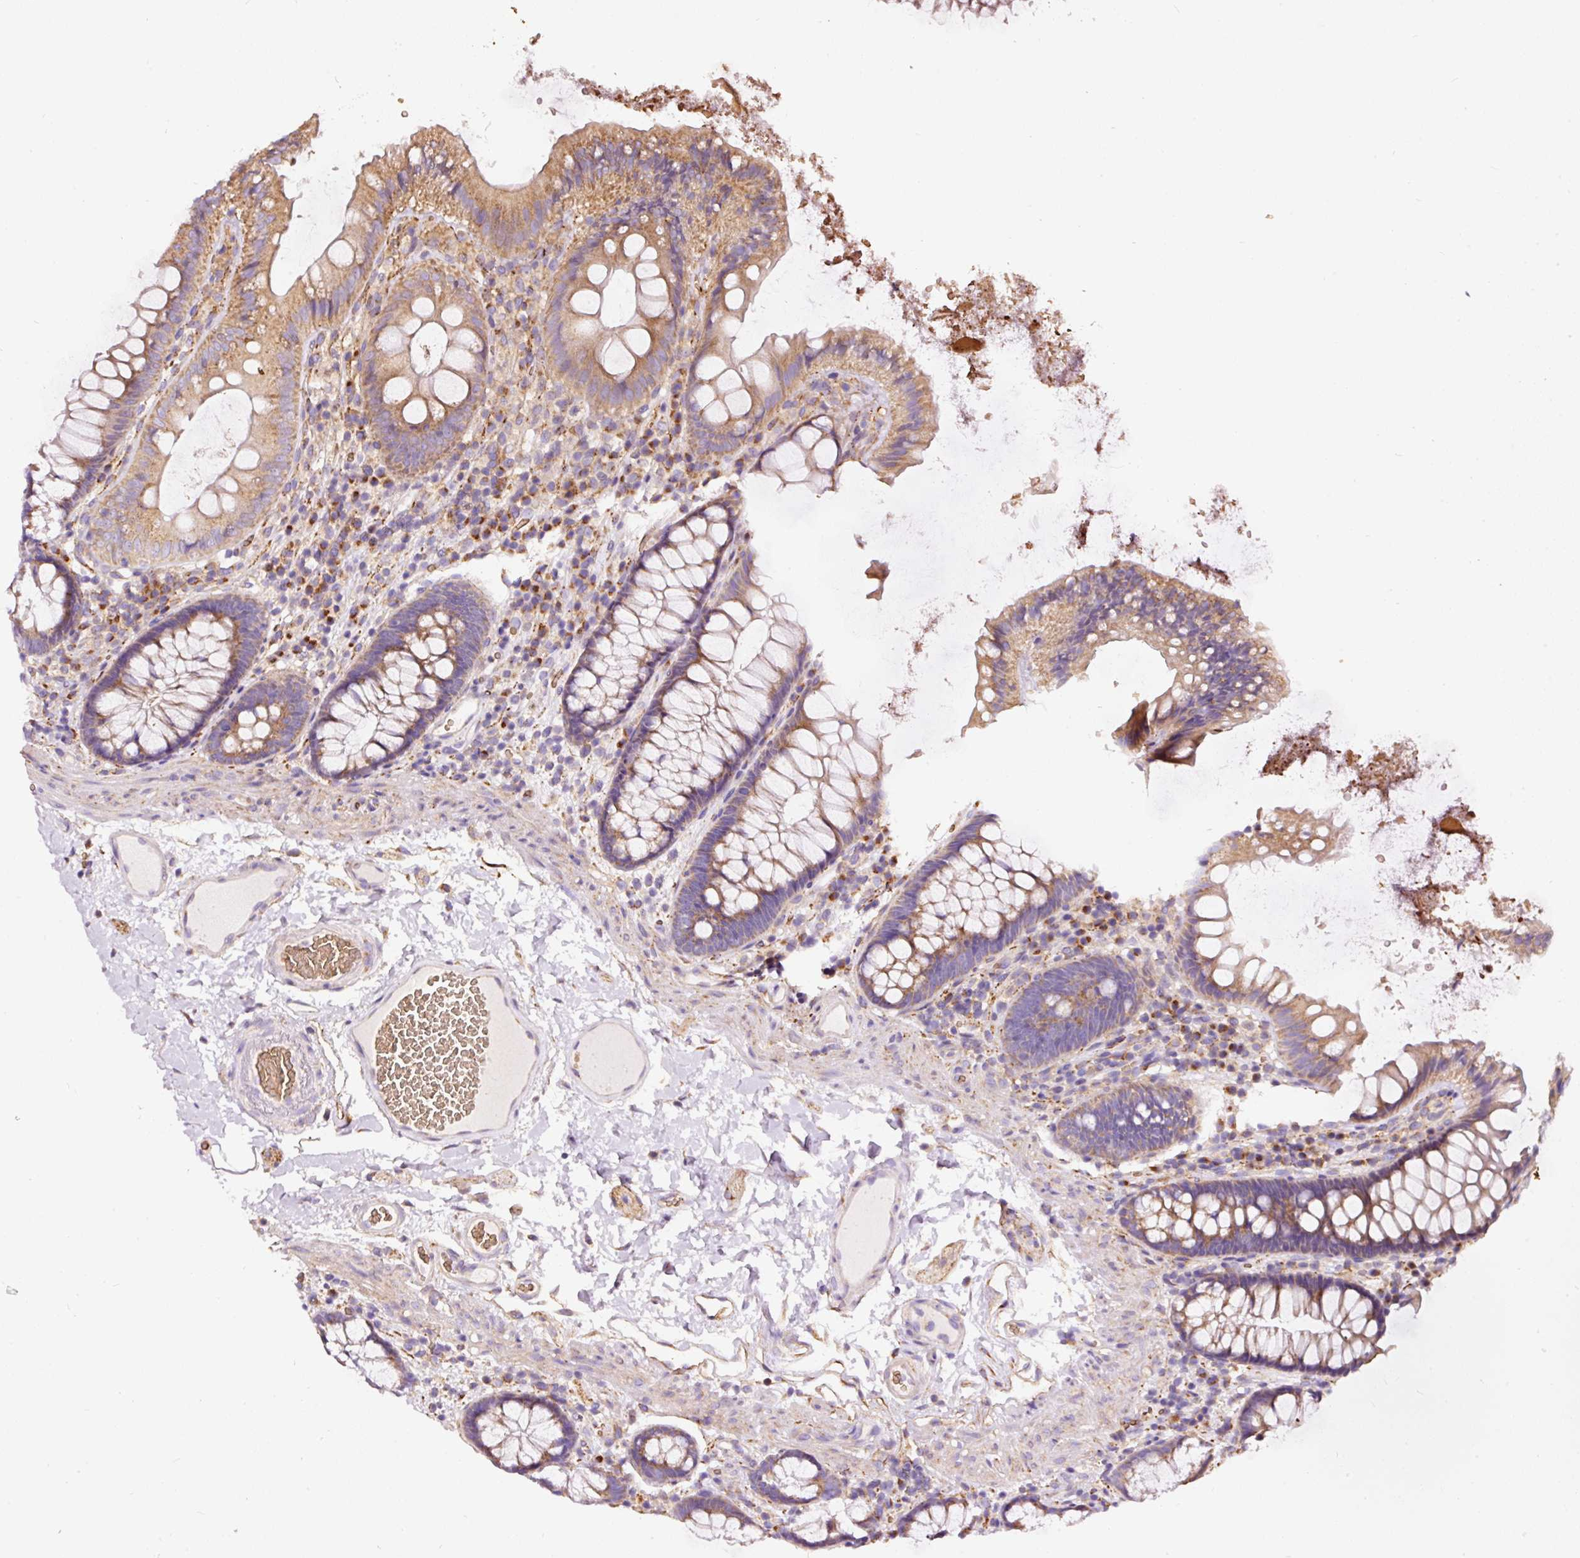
{"staining": {"intensity": "moderate", "quantity": "<25%", "location": "cytoplasmic/membranous"}, "tissue": "colon", "cell_type": "Endothelial cells", "image_type": "normal", "snomed": [{"axis": "morphology", "description": "Normal tissue, NOS"}, {"axis": "topography", "description": "Colon"}], "caption": "Endothelial cells demonstrate low levels of moderate cytoplasmic/membranous staining in about <25% of cells in unremarkable human colon. (Brightfield microscopy of DAB IHC at high magnification).", "gene": "PRRC2A", "patient": {"sex": "male", "age": 84}}